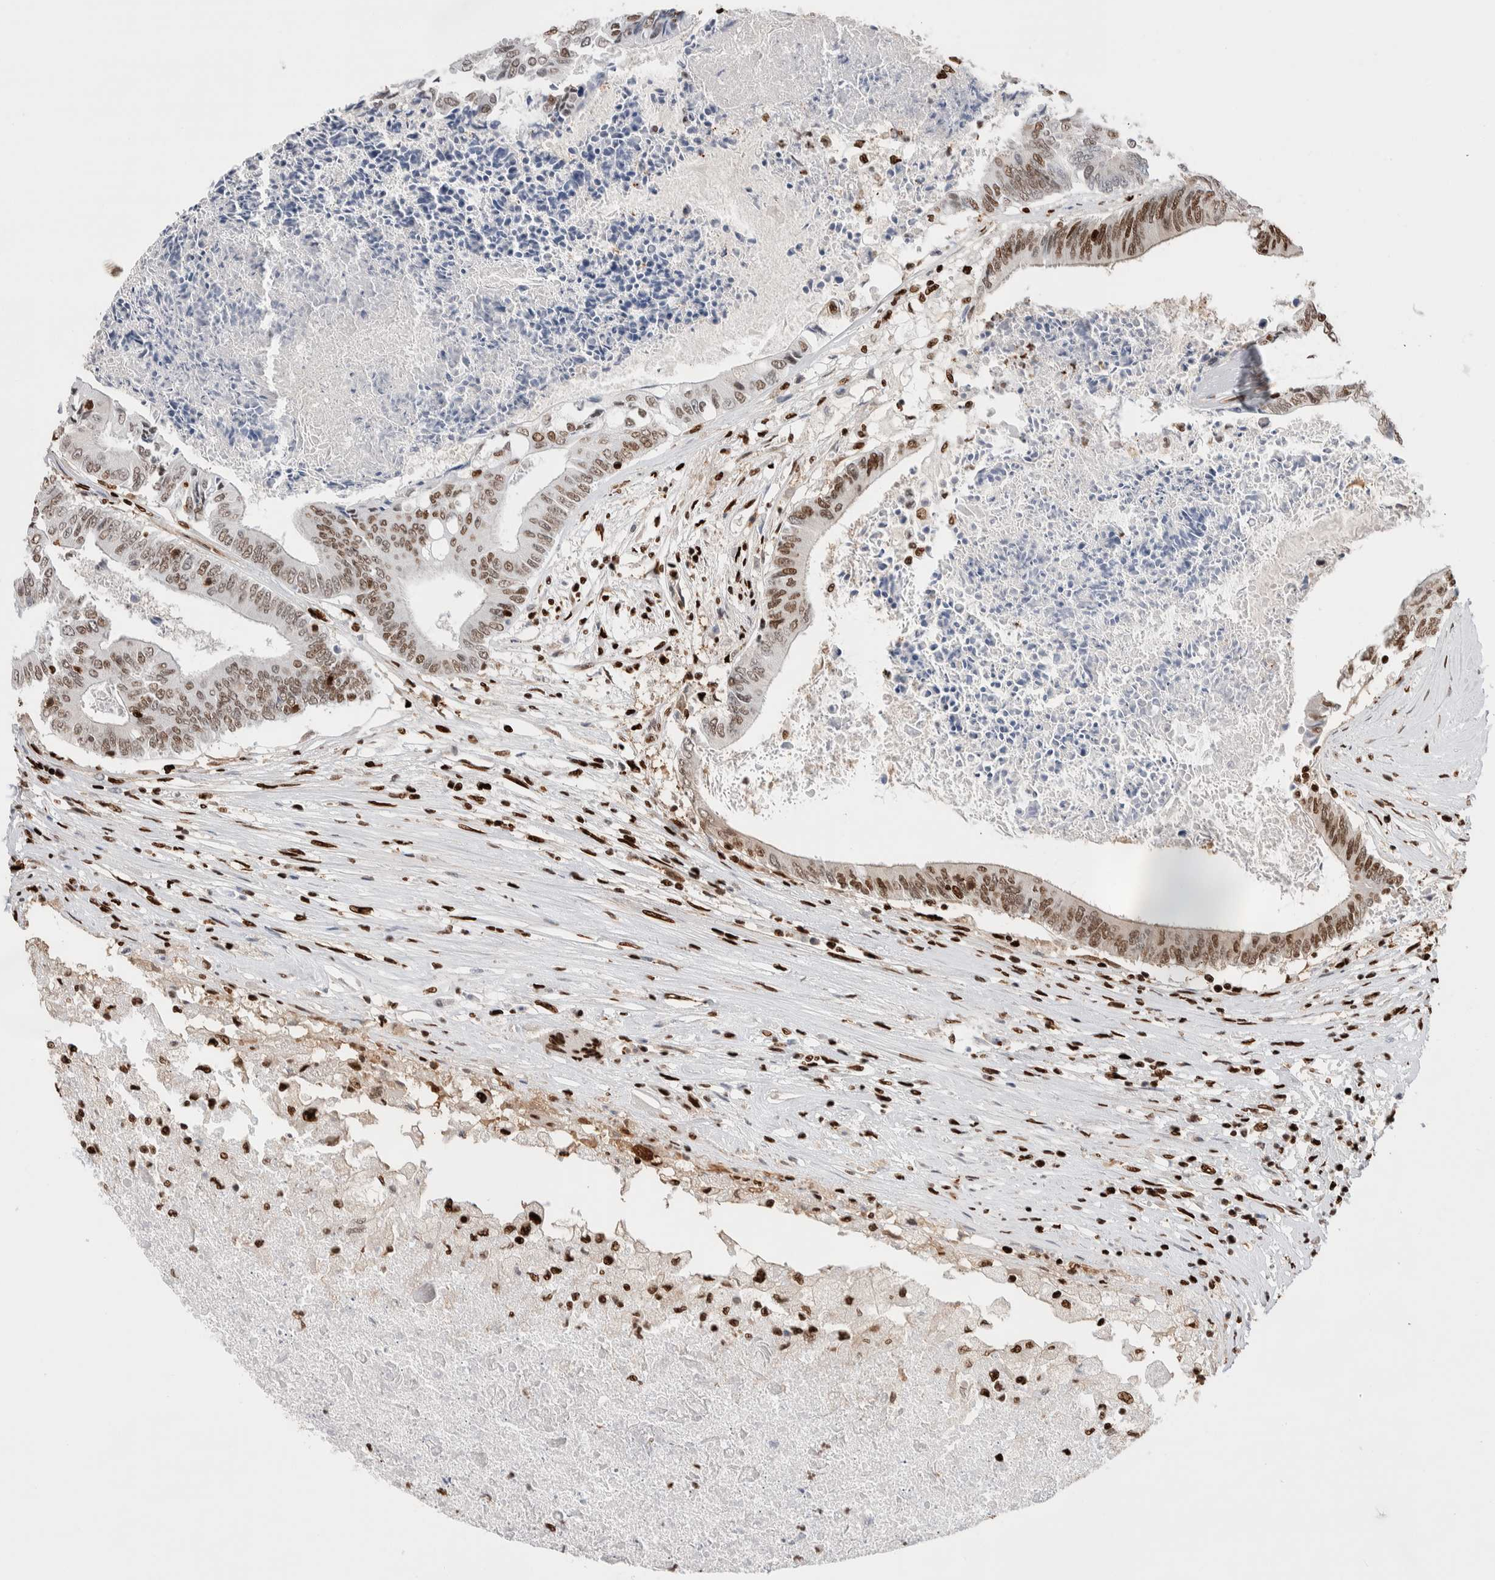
{"staining": {"intensity": "strong", "quantity": "25%-75%", "location": "nuclear"}, "tissue": "colorectal cancer", "cell_type": "Tumor cells", "image_type": "cancer", "snomed": [{"axis": "morphology", "description": "Adenocarcinoma, NOS"}, {"axis": "topography", "description": "Rectum"}], "caption": "A photomicrograph of human colorectal adenocarcinoma stained for a protein exhibits strong nuclear brown staining in tumor cells. Nuclei are stained in blue.", "gene": "RNASEK-C17orf49", "patient": {"sex": "male", "age": 63}}